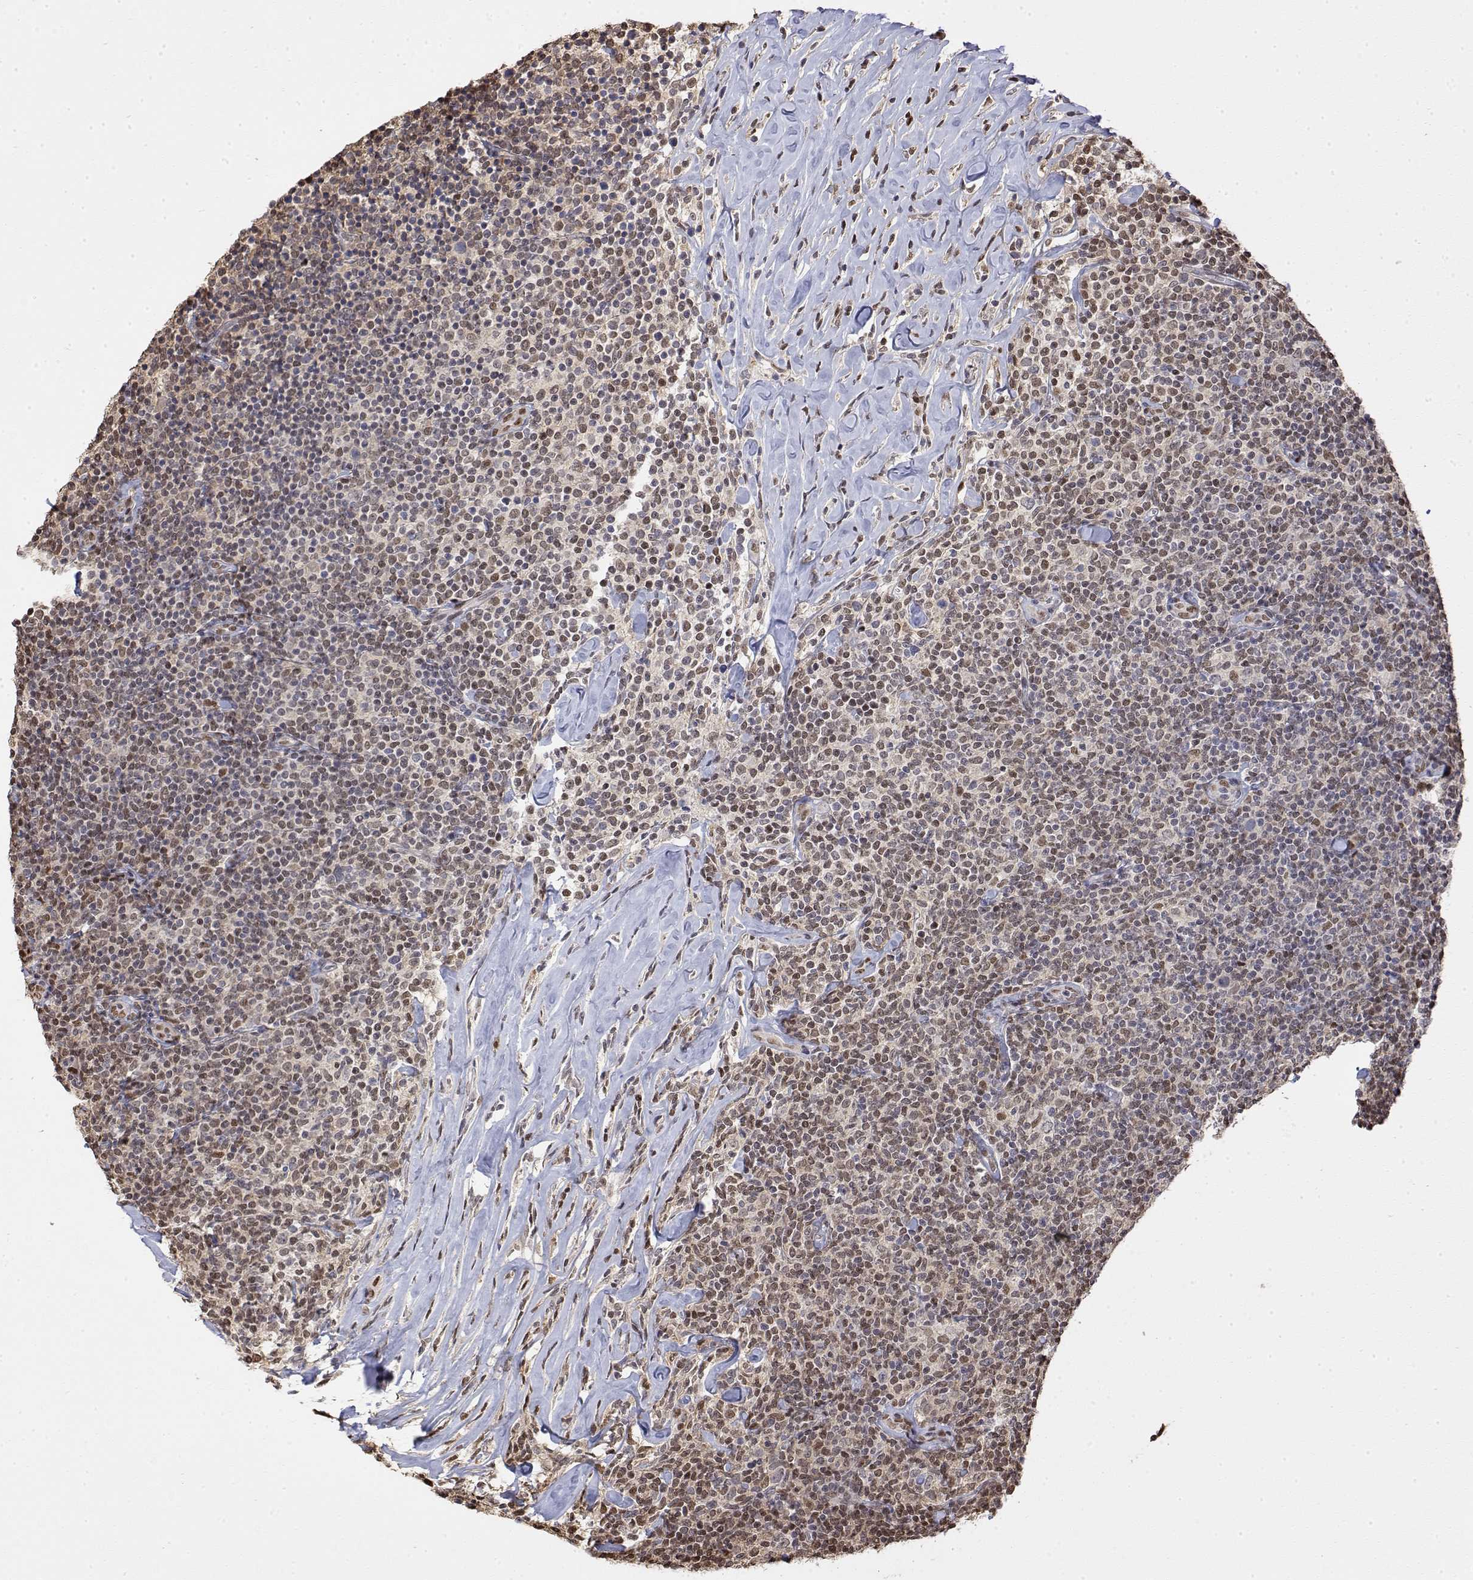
{"staining": {"intensity": "moderate", "quantity": "25%-75%", "location": "nuclear"}, "tissue": "lymphoma", "cell_type": "Tumor cells", "image_type": "cancer", "snomed": [{"axis": "morphology", "description": "Malignant lymphoma, non-Hodgkin's type, Low grade"}, {"axis": "topography", "description": "Lymph node"}], "caption": "Brown immunohistochemical staining in human lymphoma displays moderate nuclear expression in approximately 25%-75% of tumor cells.", "gene": "TPI1", "patient": {"sex": "female", "age": 56}}